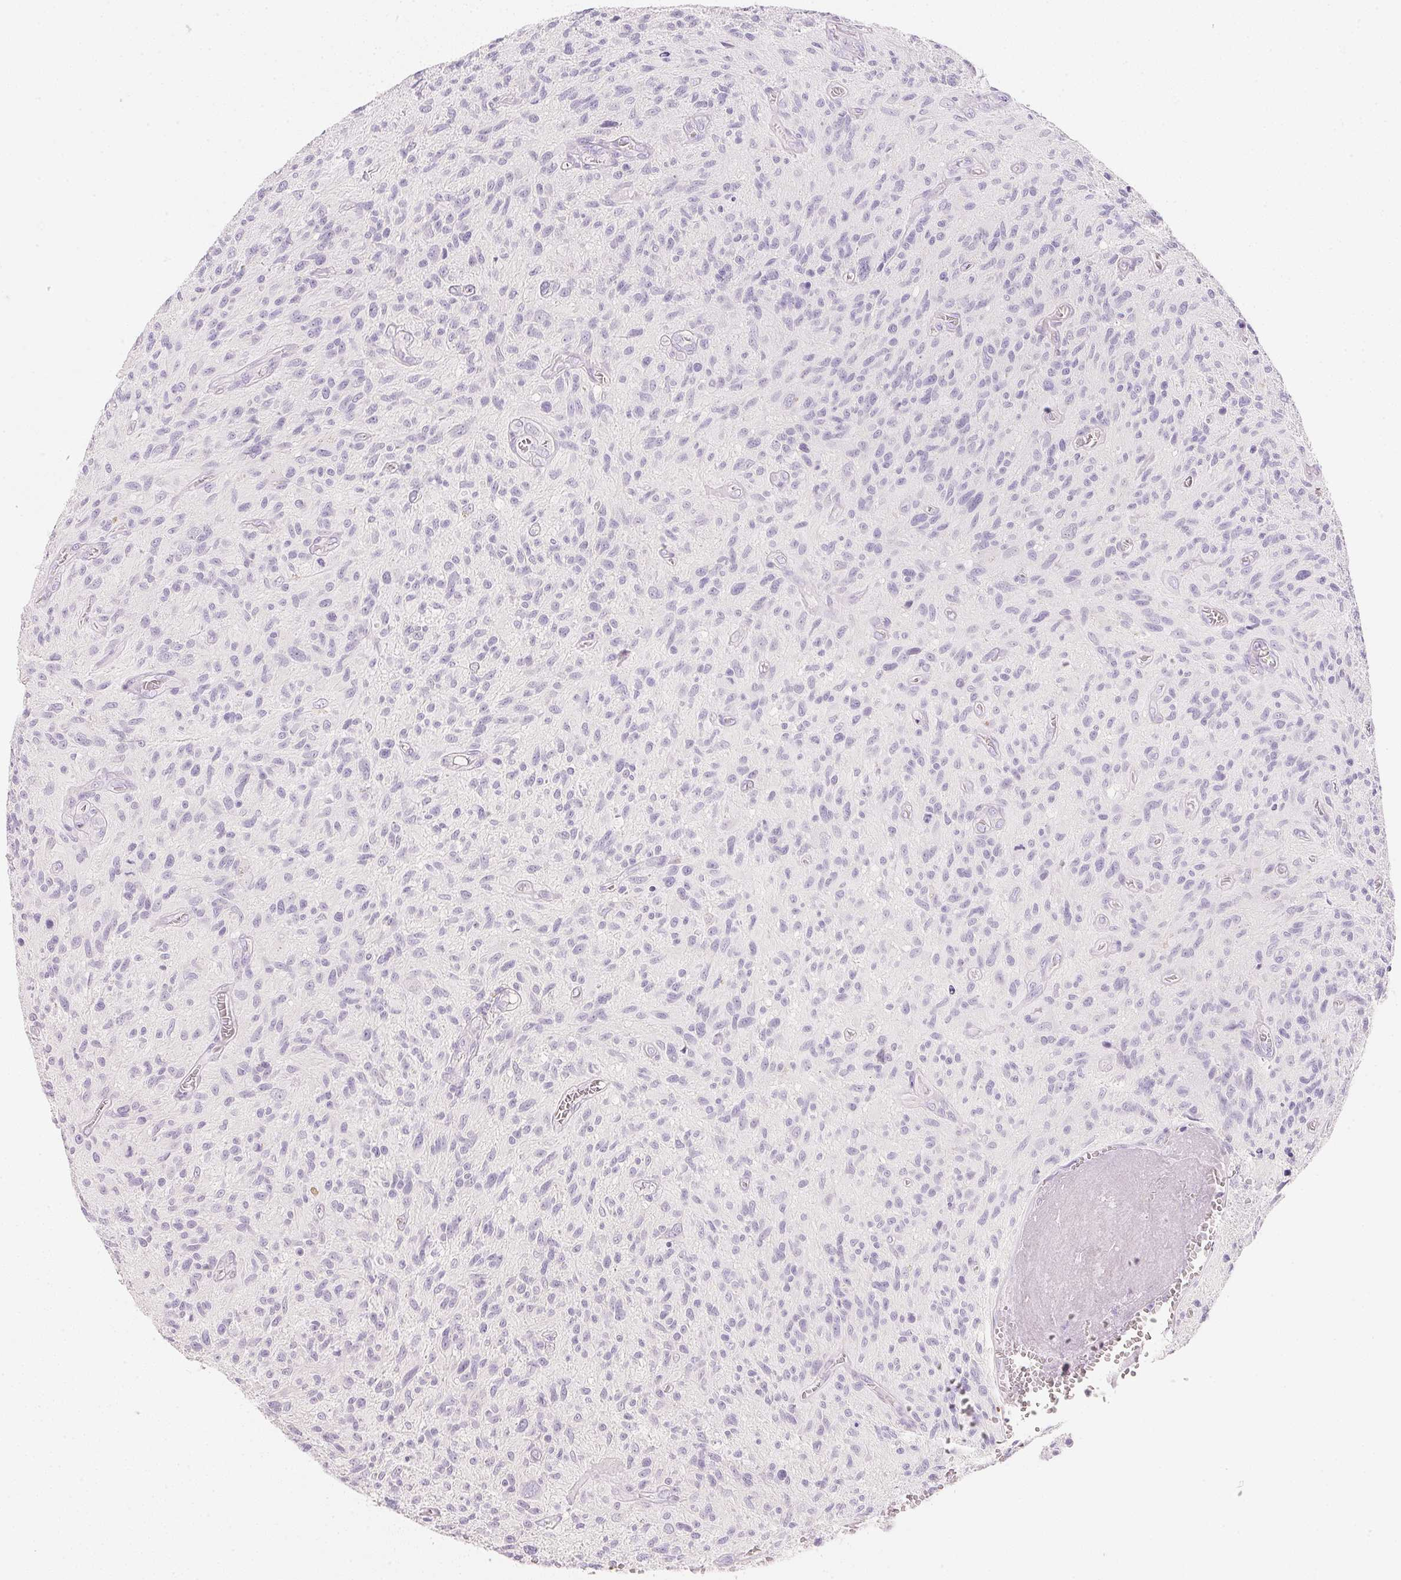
{"staining": {"intensity": "negative", "quantity": "none", "location": "none"}, "tissue": "glioma", "cell_type": "Tumor cells", "image_type": "cancer", "snomed": [{"axis": "morphology", "description": "Glioma, malignant, High grade"}, {"axis": "topography", "description": "Brain"}], "caption": "High magnification brightfield microscopy of glioma stained with DAB (brown) and counterstained with hematoxylin (blue): tumor cells show no significant expression. (DAB immunohistochemistry visualized using brightfield microscopy, high magnification).", "gene": "ACP3", "patient": {"sex": "male", "age": 75}}